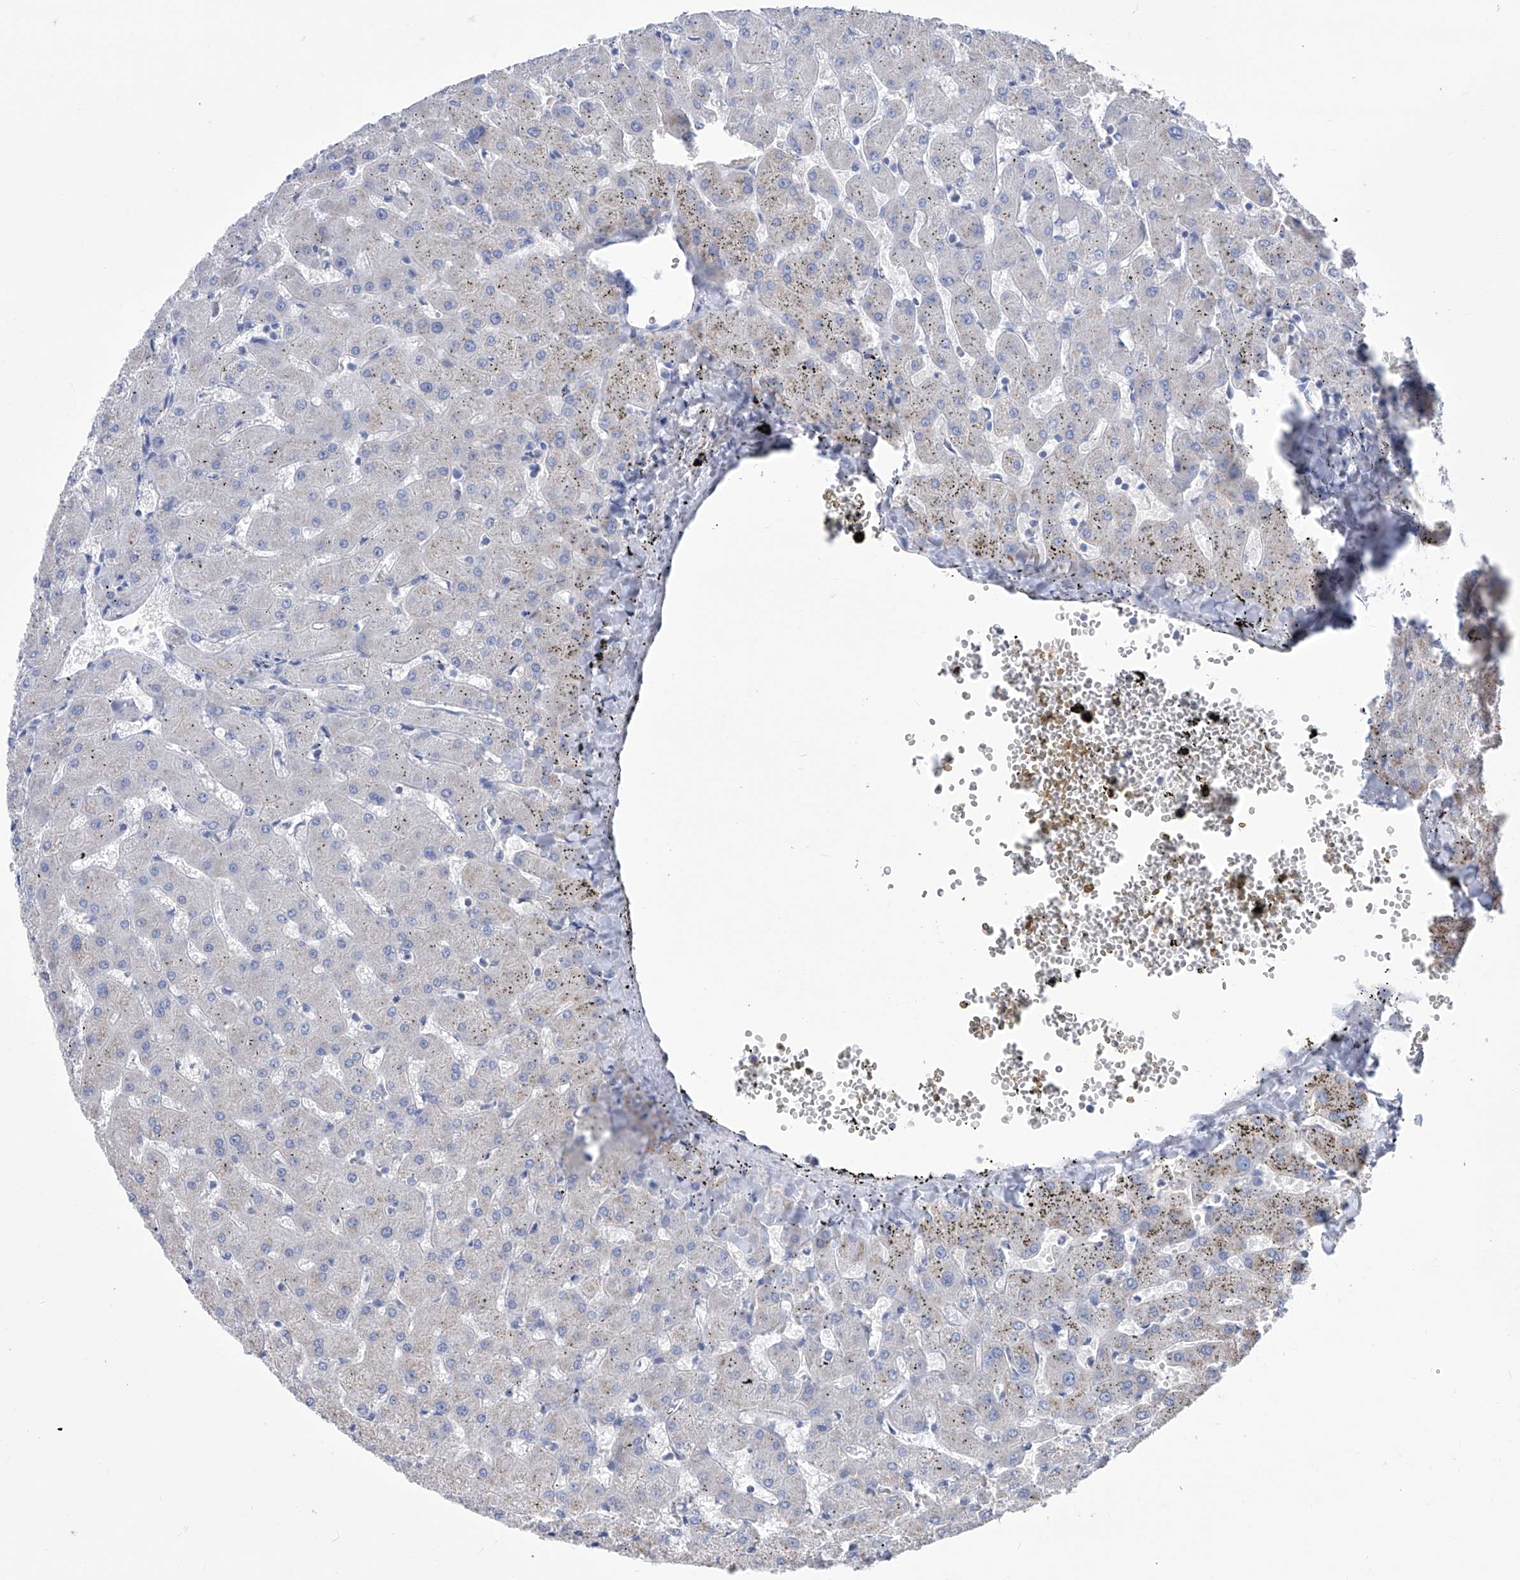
{"staining": {"intensity": "negative", "quantity": "none", "location": "none"}, "tissue": "liver", "cell_type": "Cholangiocytes", "image_type": "normal", "snomed": [{"axis": "morphology", "description": "Normal tissue, NOS"}, {"axis": "topography", "description": "Liver"}], "caption": "Normal liver was stained to show a protein in brown. There is no significant positivity in cholangiocytes. (Stains: DAB immunohistochemistry with hematoxylin counter stain, Microscopy: brightfield microscopy at high magnification).", "gene": "SMS", "patient": {"sex": "female", "age": 63}}